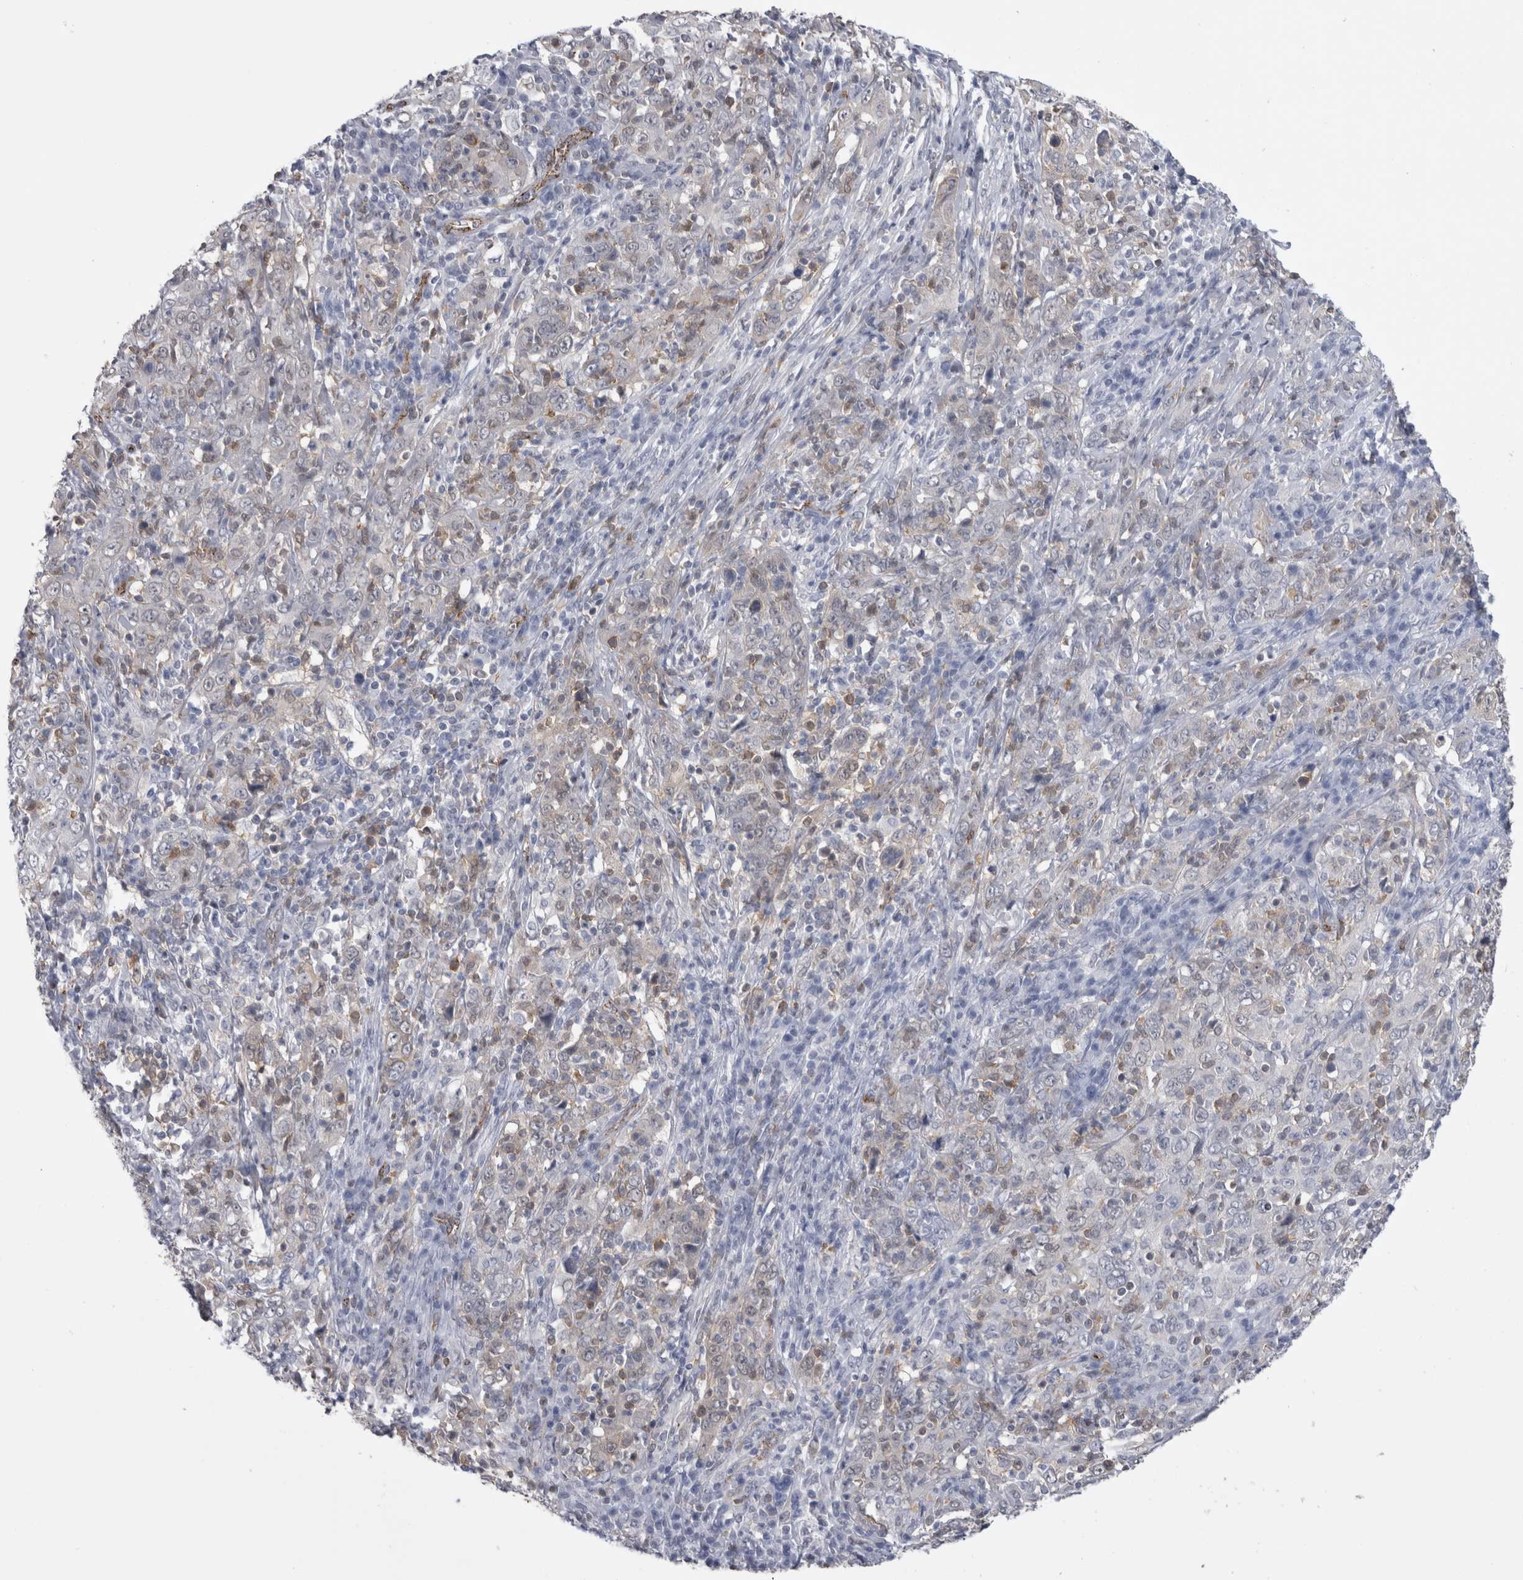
{"staining": {"intensity": "weak", "quantity": "<25%", "location": "cytoplasmic/membranous"}, "tissue": "cervical cancer", "cell_type": "Tumor cells", "image_type": "cancer", "snomed": [{"axis": "morphology", "description": "Squamous cell carcinoma, NOS"}, {"axis": "topography", "description": "Cervix"}], "caption": "Immunohistochemistry (IHC) histopathology image of human squamous cell carcinoma (cervical) stained for a protein (brown), which reveals no staining in tumor cells.", "gene": "ACOT7", "patient": {"sex": "female", "age": 46}}